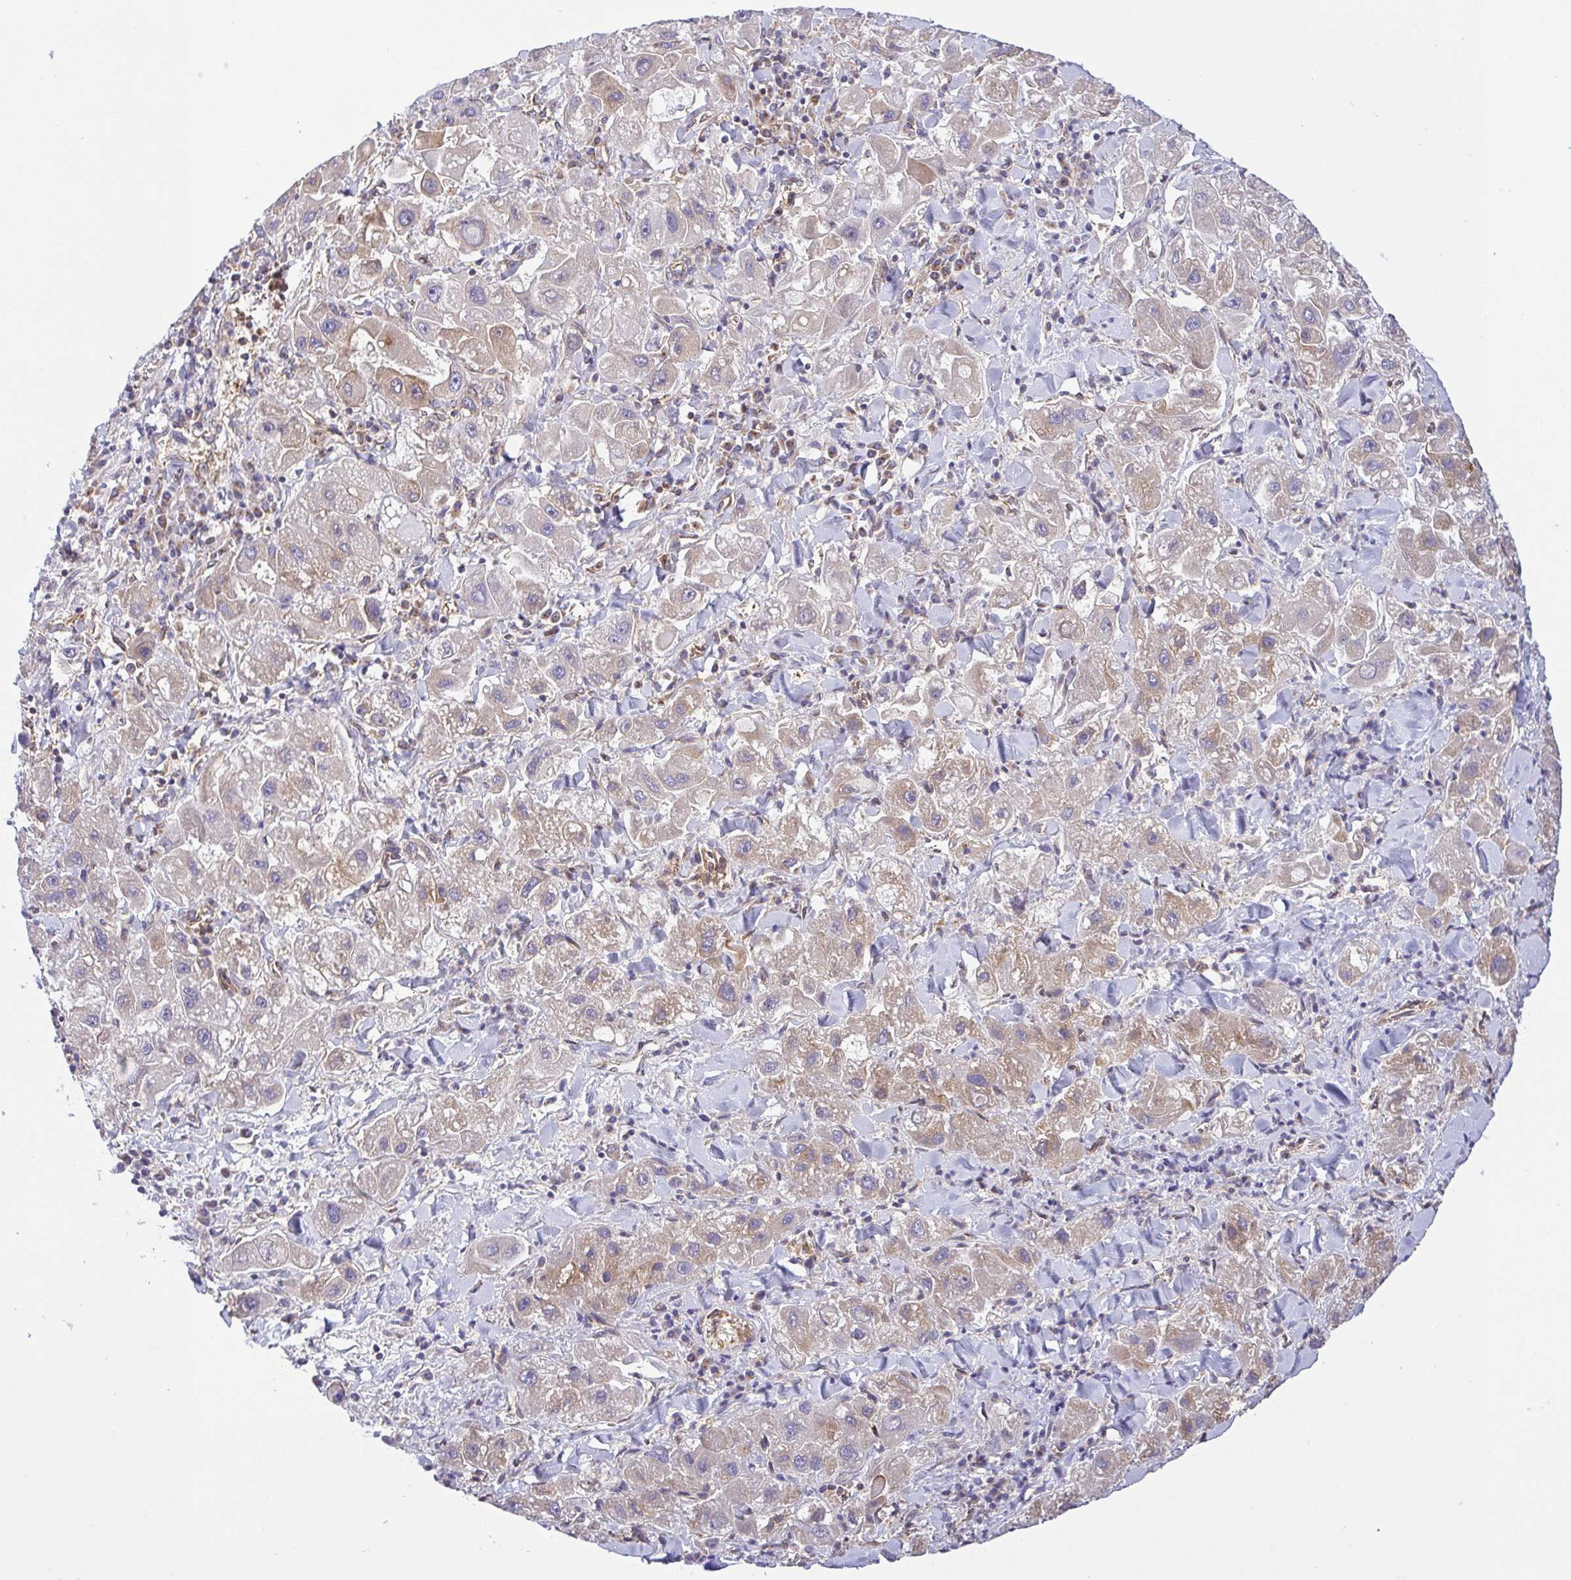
{"staining": {"intensity": "weak", "quantity": "<25%", "location": "cytoplasmic/membranous"}, "tissue": "liver cancer", "cell_type": "Tumor cells", "image_type": "cancer", "snomed": [{"axis": "morphology", "description": "Carcinoma, Hepatocellular, NOS"}, {"axis": "topography", "description": "Liver"}], "caption": "The immunohistochemistry (IHC) photomicrograph has no significant expression in tumor cells of liver cancer (hepatocellular carcinoma) tissue. (Stains: DAB IHC with hematoxylin counter stain, Microscopy: brightfield microscopy at high magnification).", "gene": "KIF5B", "patient": {"sex": "male", "age": 24}}